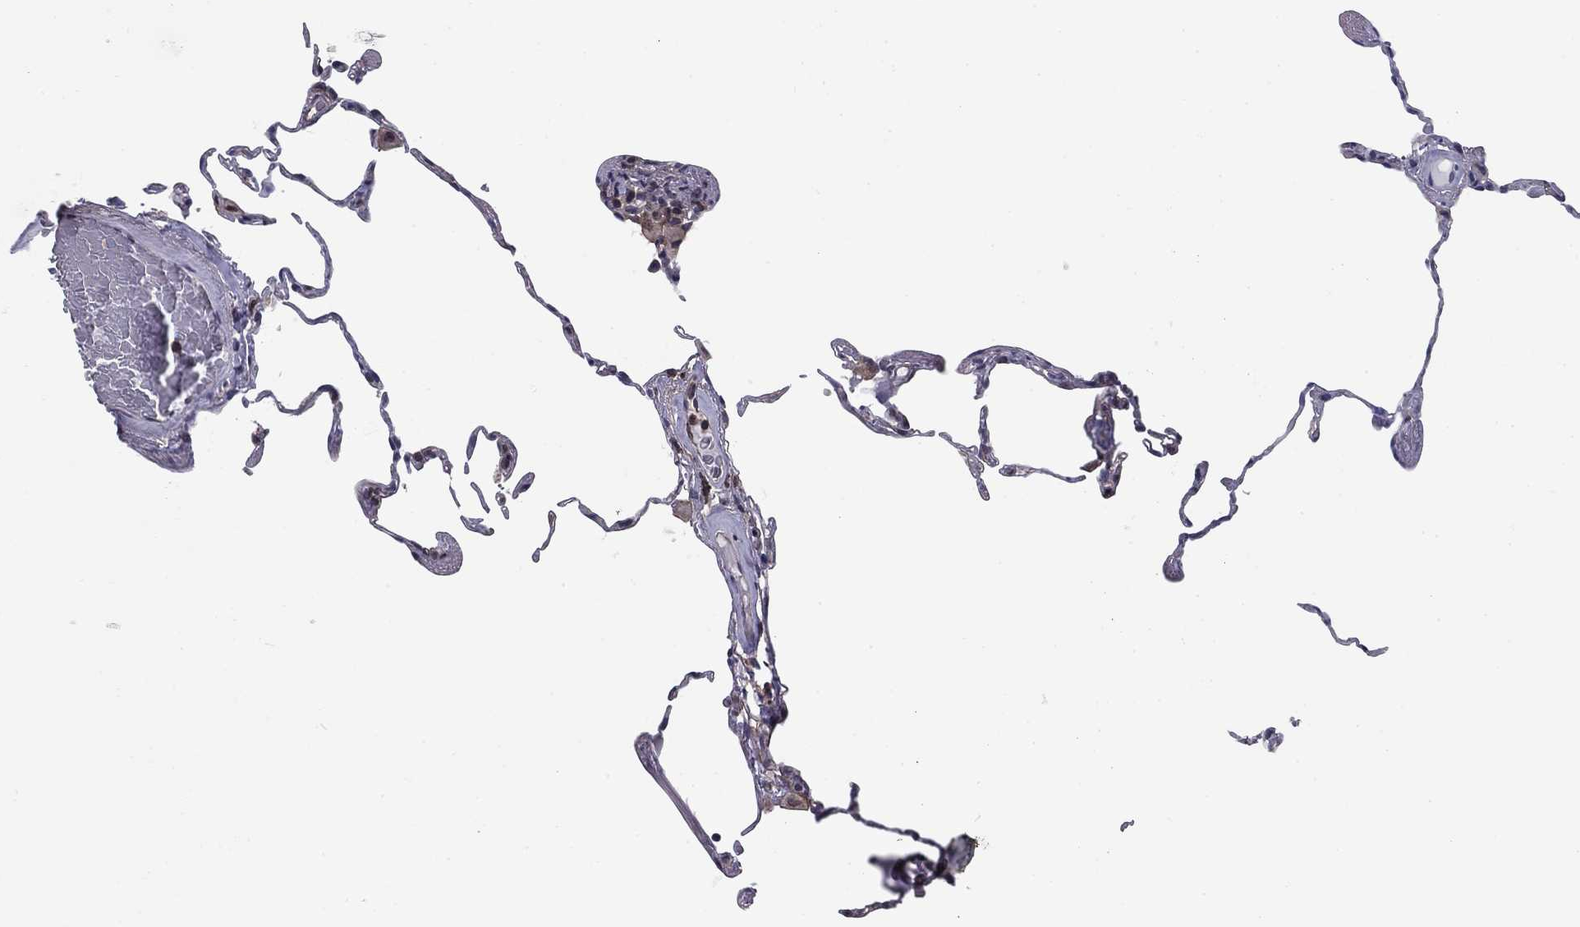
{"staining": {"intensity": "negative", "quantity": "none", "location": "none"}, "tissue": "lung", "cell_type": "Alveolar cells", "image_type": "normal", "snomed": [{"axis": "morphology", "description": "Normal tissue, NOS"}, {"axis": "topography", "description": "Lung"}], "caption": "This is a image of immunohistochemistry (IHC) staining of normal lung, which shows no staining in alveolar cells. Brightfield microscopy of IHC stained with DAB (brown) and hematoxylin (blue), captured at high magnification.", "gene": "PLCB2", "patient": {"sex": "female", "age": 57}}